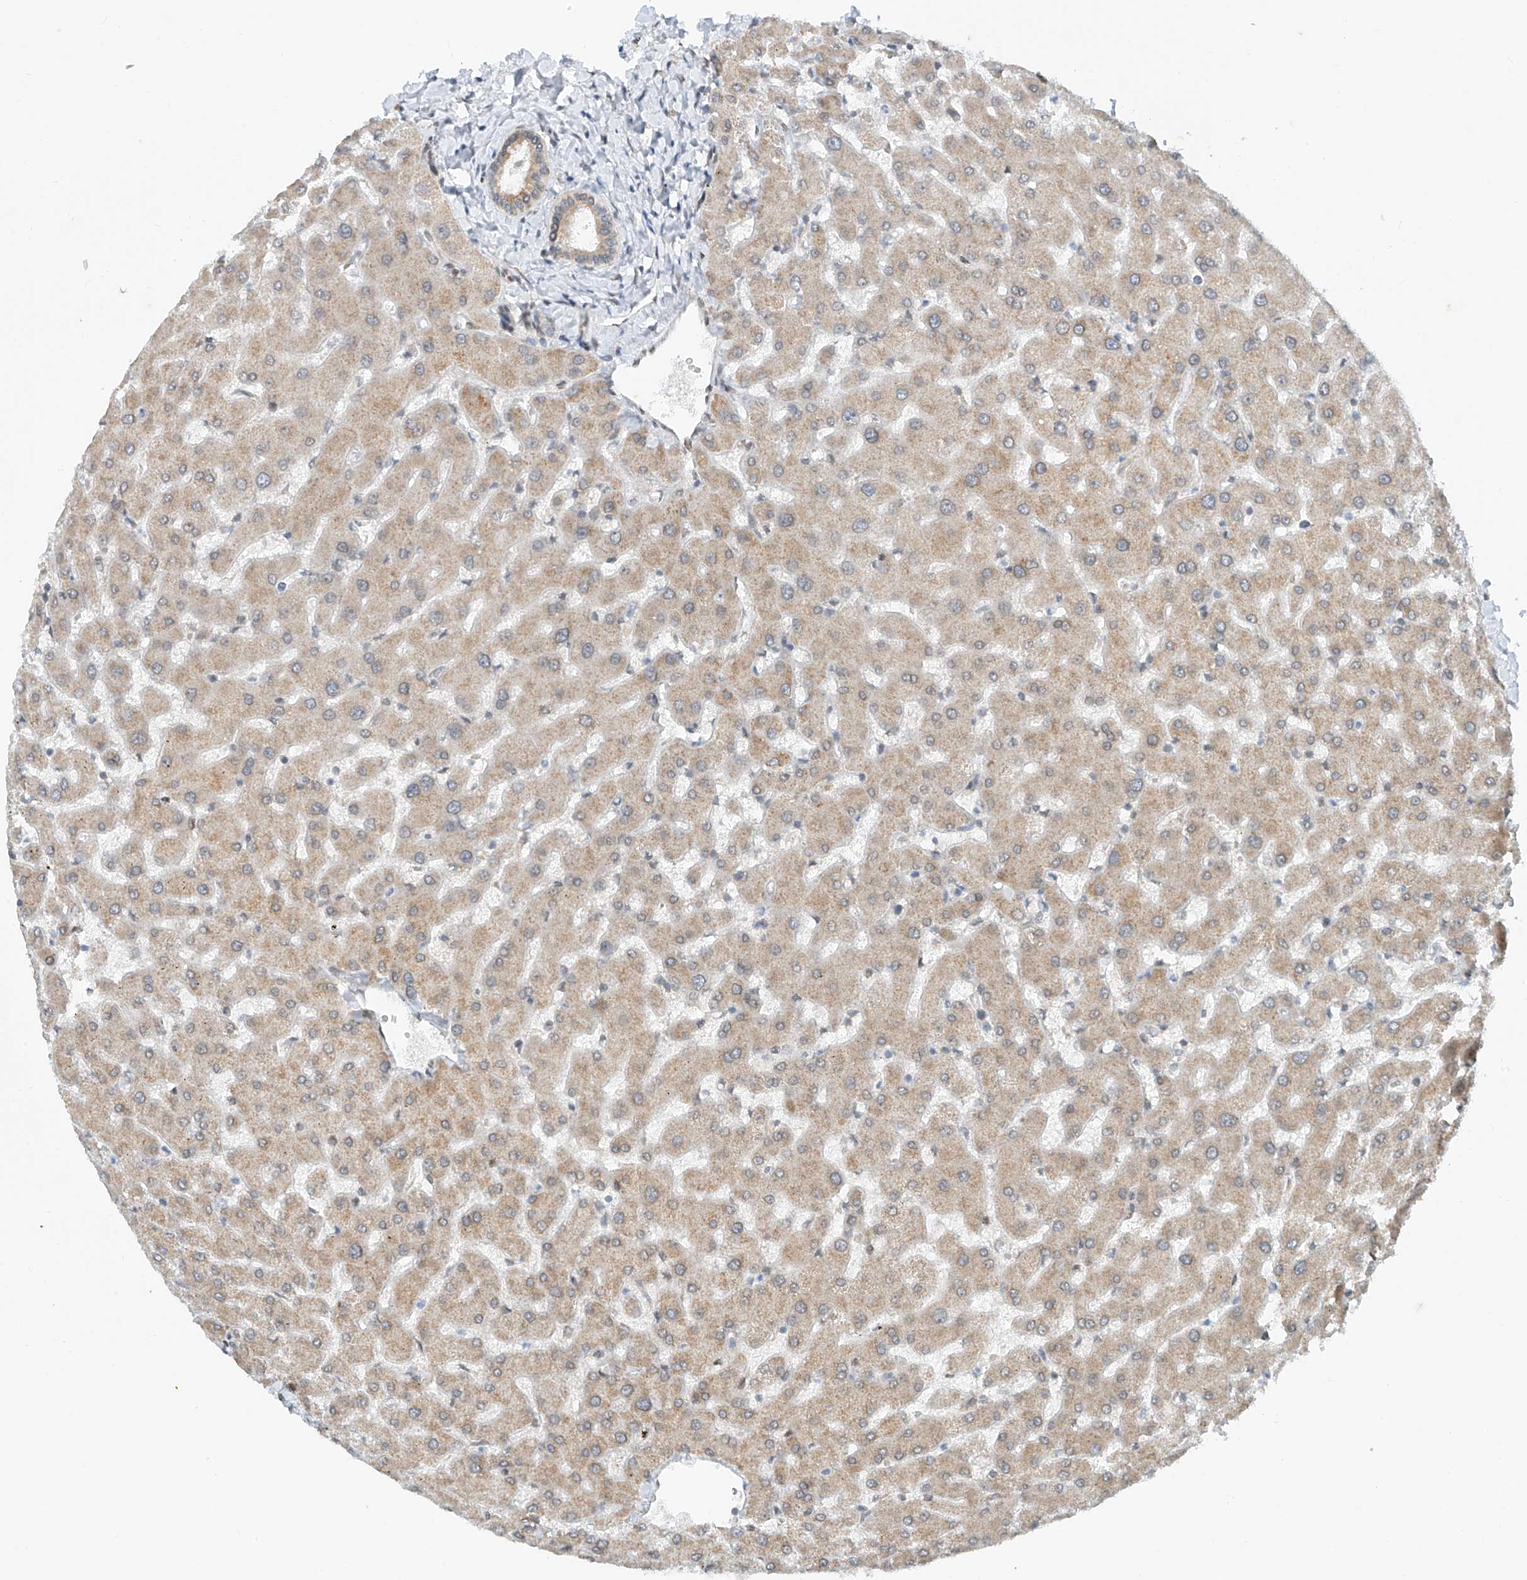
{"staining": {"intensity": "weak", "quantity": ">75%", "location": "cytoplasmic/membranous"}, "tissue": "liver", "cell_type": "Cholangiocytes", "image_type": "normal", "snomed": [{"axis": "morphology", "description": "Normal tissue, NOS"}, {"axis": "topography", "description": "Liver"}], "caption": "Immunohistochemical staining of unremarkable human liver exhibits >75% levels of weak cytoplasmic/membranous protein positivity in about >75% of cholangiocytes. (DAB IHC with brightfield microscopy, high magnification).", "gene": "STARD9", "patient": {"sex": "female", "age": 63}}